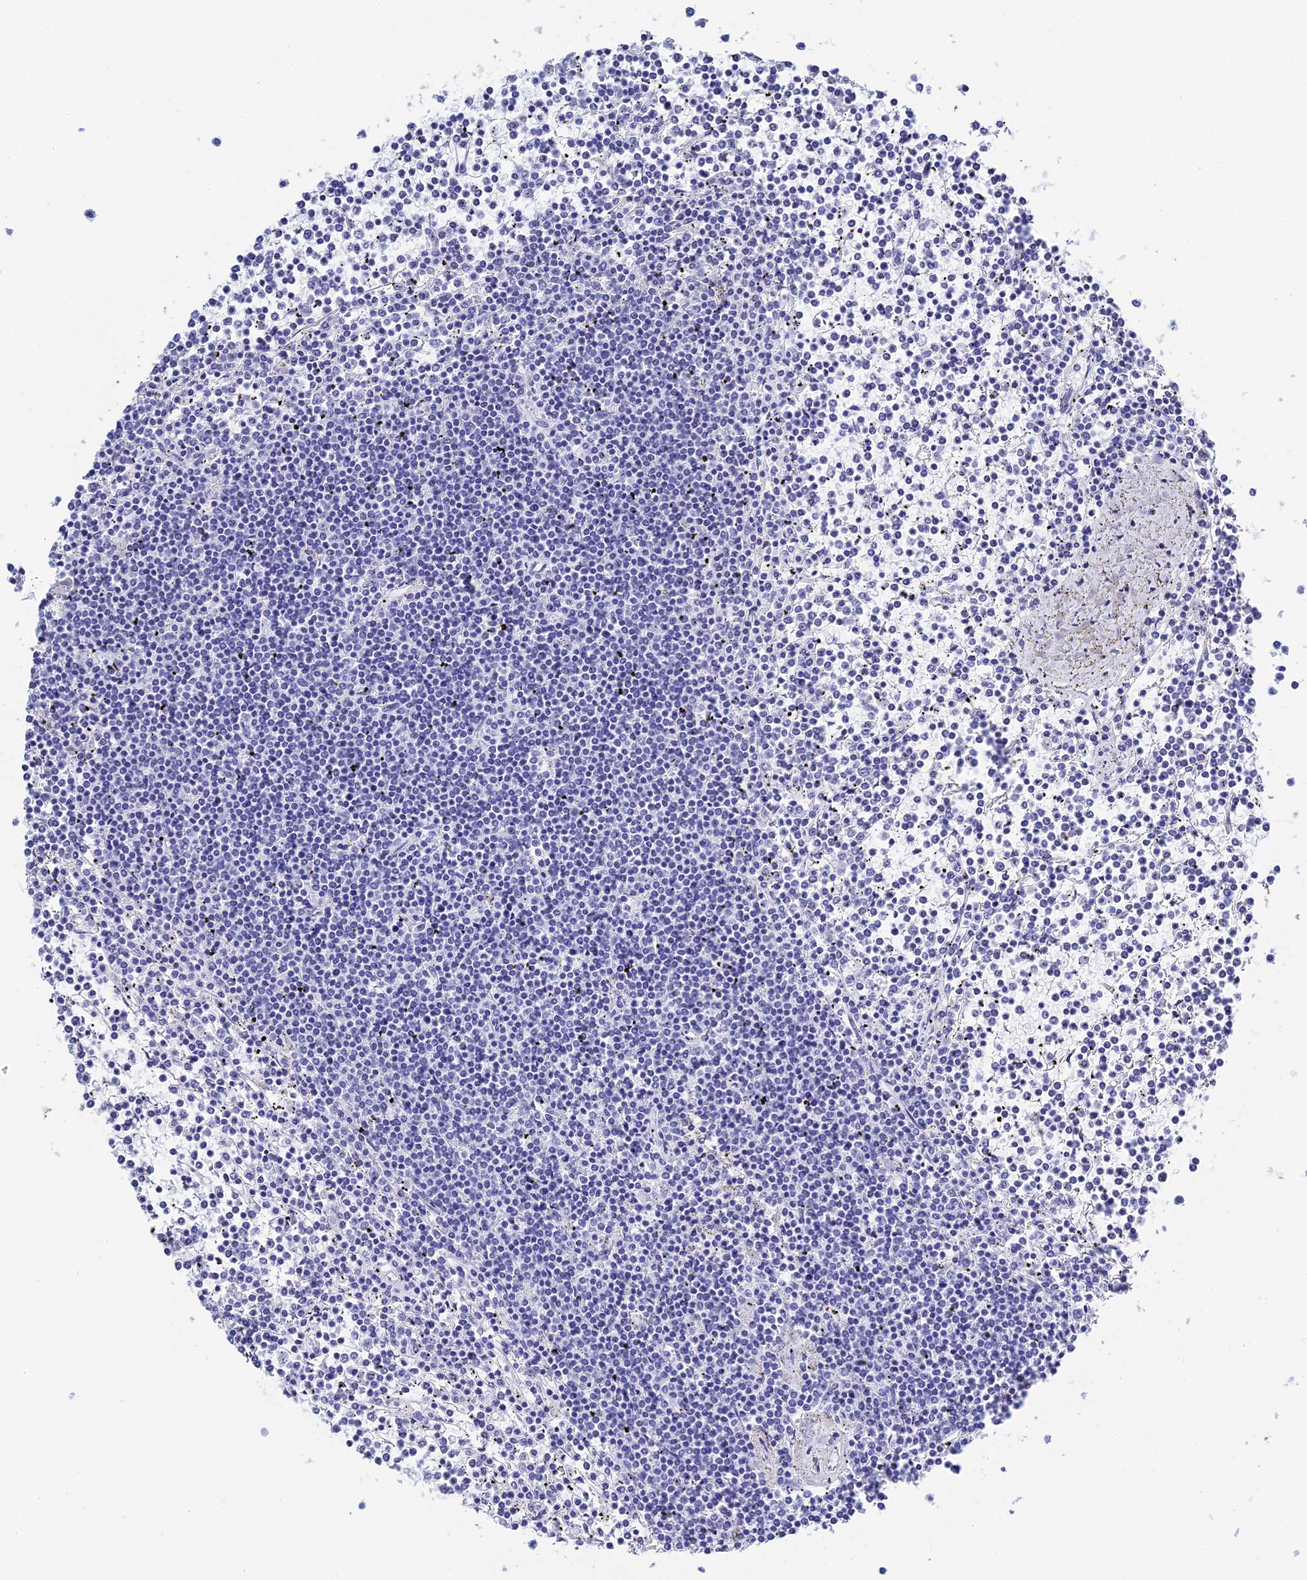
{"staining": {"intensity": "negative", "quantity": "none", "location": "none"}, "tissue": "lymphoma", "cell_type": "Tumor cells", "image_type": "cancer", "snomed": [{"axis": "morphology", "description": "Malignant lymphoma, non-Hodgkin's type, Low grade"}, {"axis": "topography", "description": "Spleen"}], "caption": "Low-grade malignant lymphoma, non-Hodgkin's type was stained to show a protein in brown. There is no significant staining in tumor cells.", "gene": "TEX101", "patient": {"sex": "female", "age": 19}}